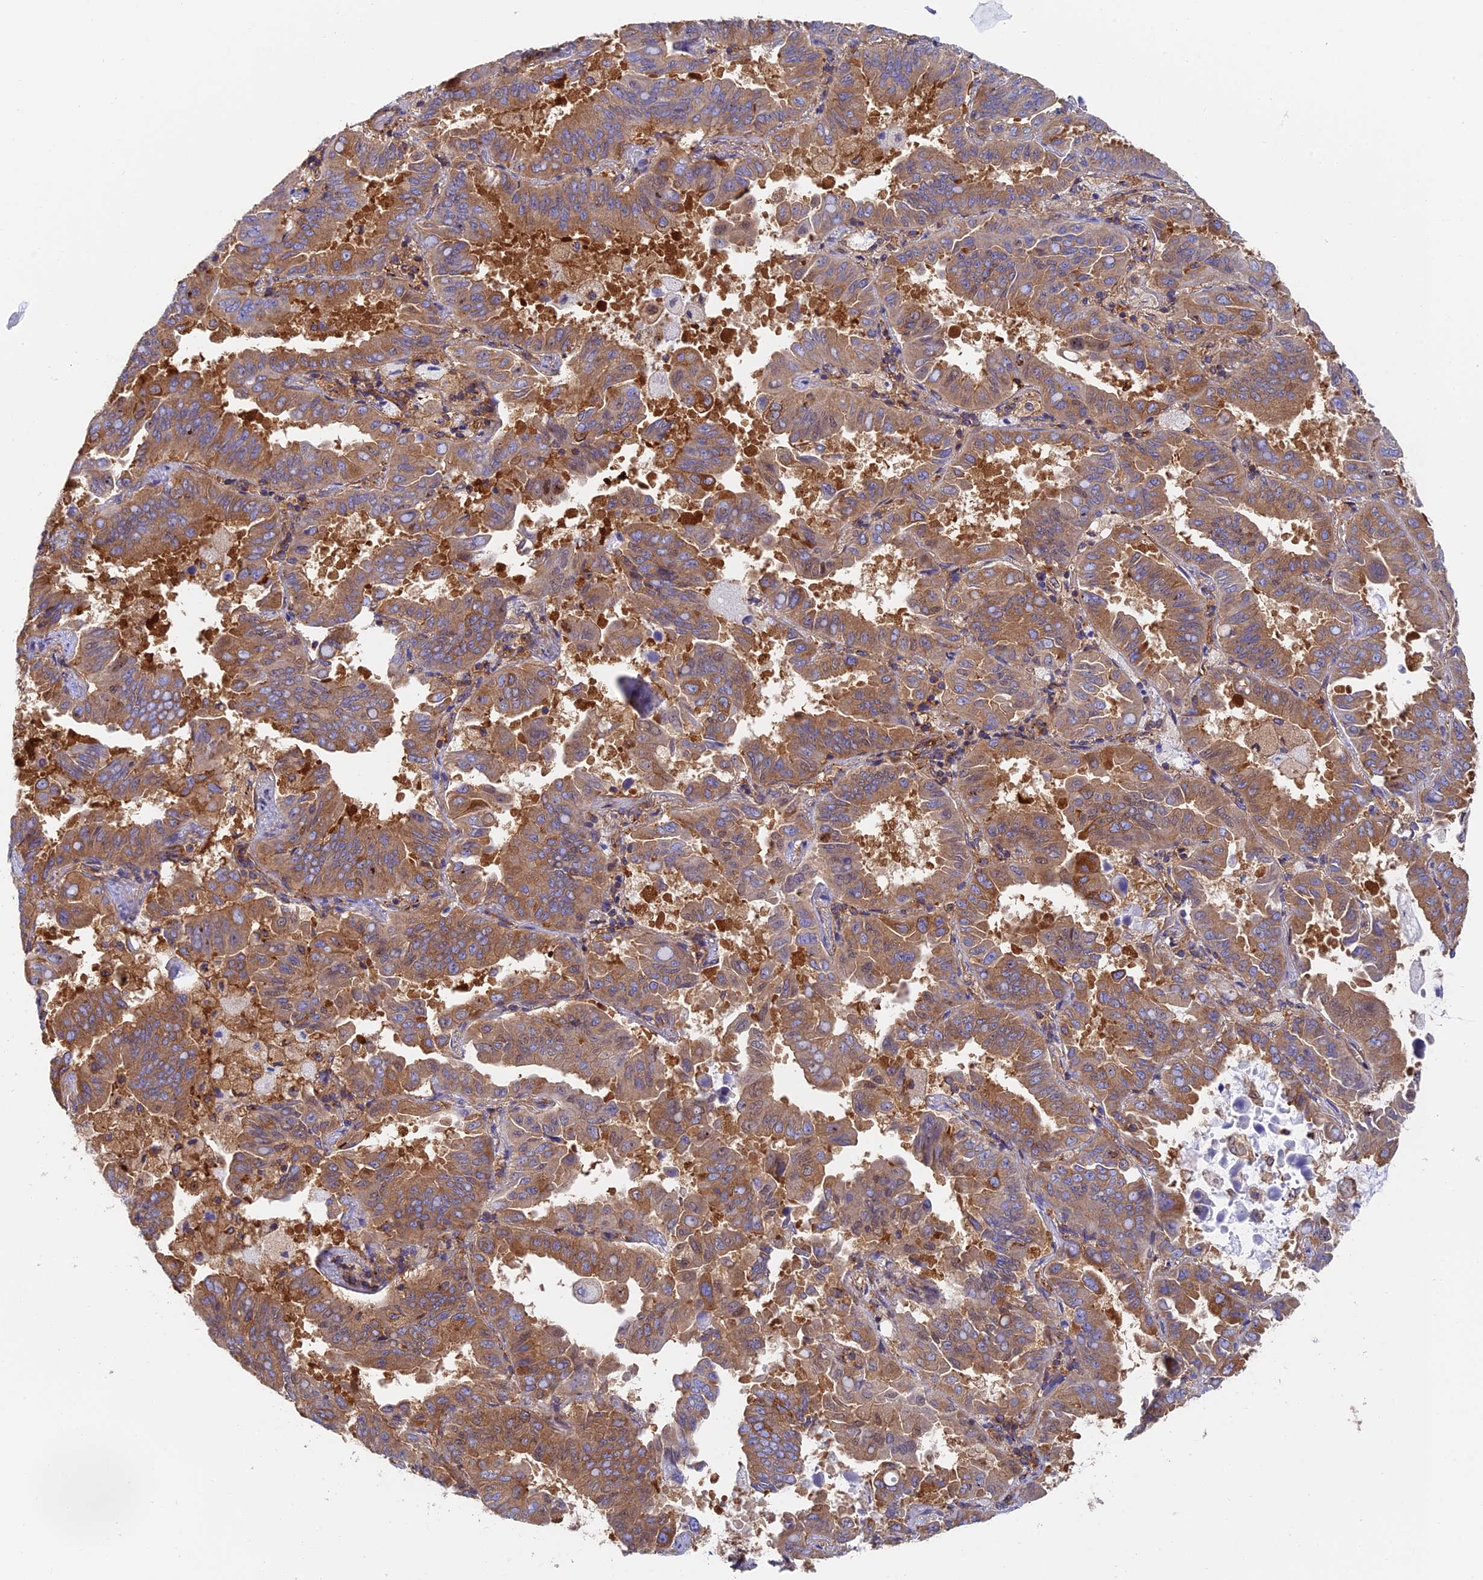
{"staining": {"intensity": "moderate", "quantity": ">75%", "location": "cytoplasmic/membranous"}, "tissue": "lung cancer", "cell_type": "Tumor cells", "image_type": "cancer", "snomed": [{"axis": "morphology", "description": "Adenocarcinoma, NOS"}, {"axis": "topography", "description": "Lung"}], "caption": "Lung adenocarcinoma stained with immunohistochemistry (IHC) displays moderate cytoplasmic/membranous staining in approximately >75% of tumor cells. Using DAB (brown) and hematoxylin (blue) stains, captured at high magnification using brightfield microscopy.", "gene": "DCTN2", "patient": {"sex": "male", "age": 64}}